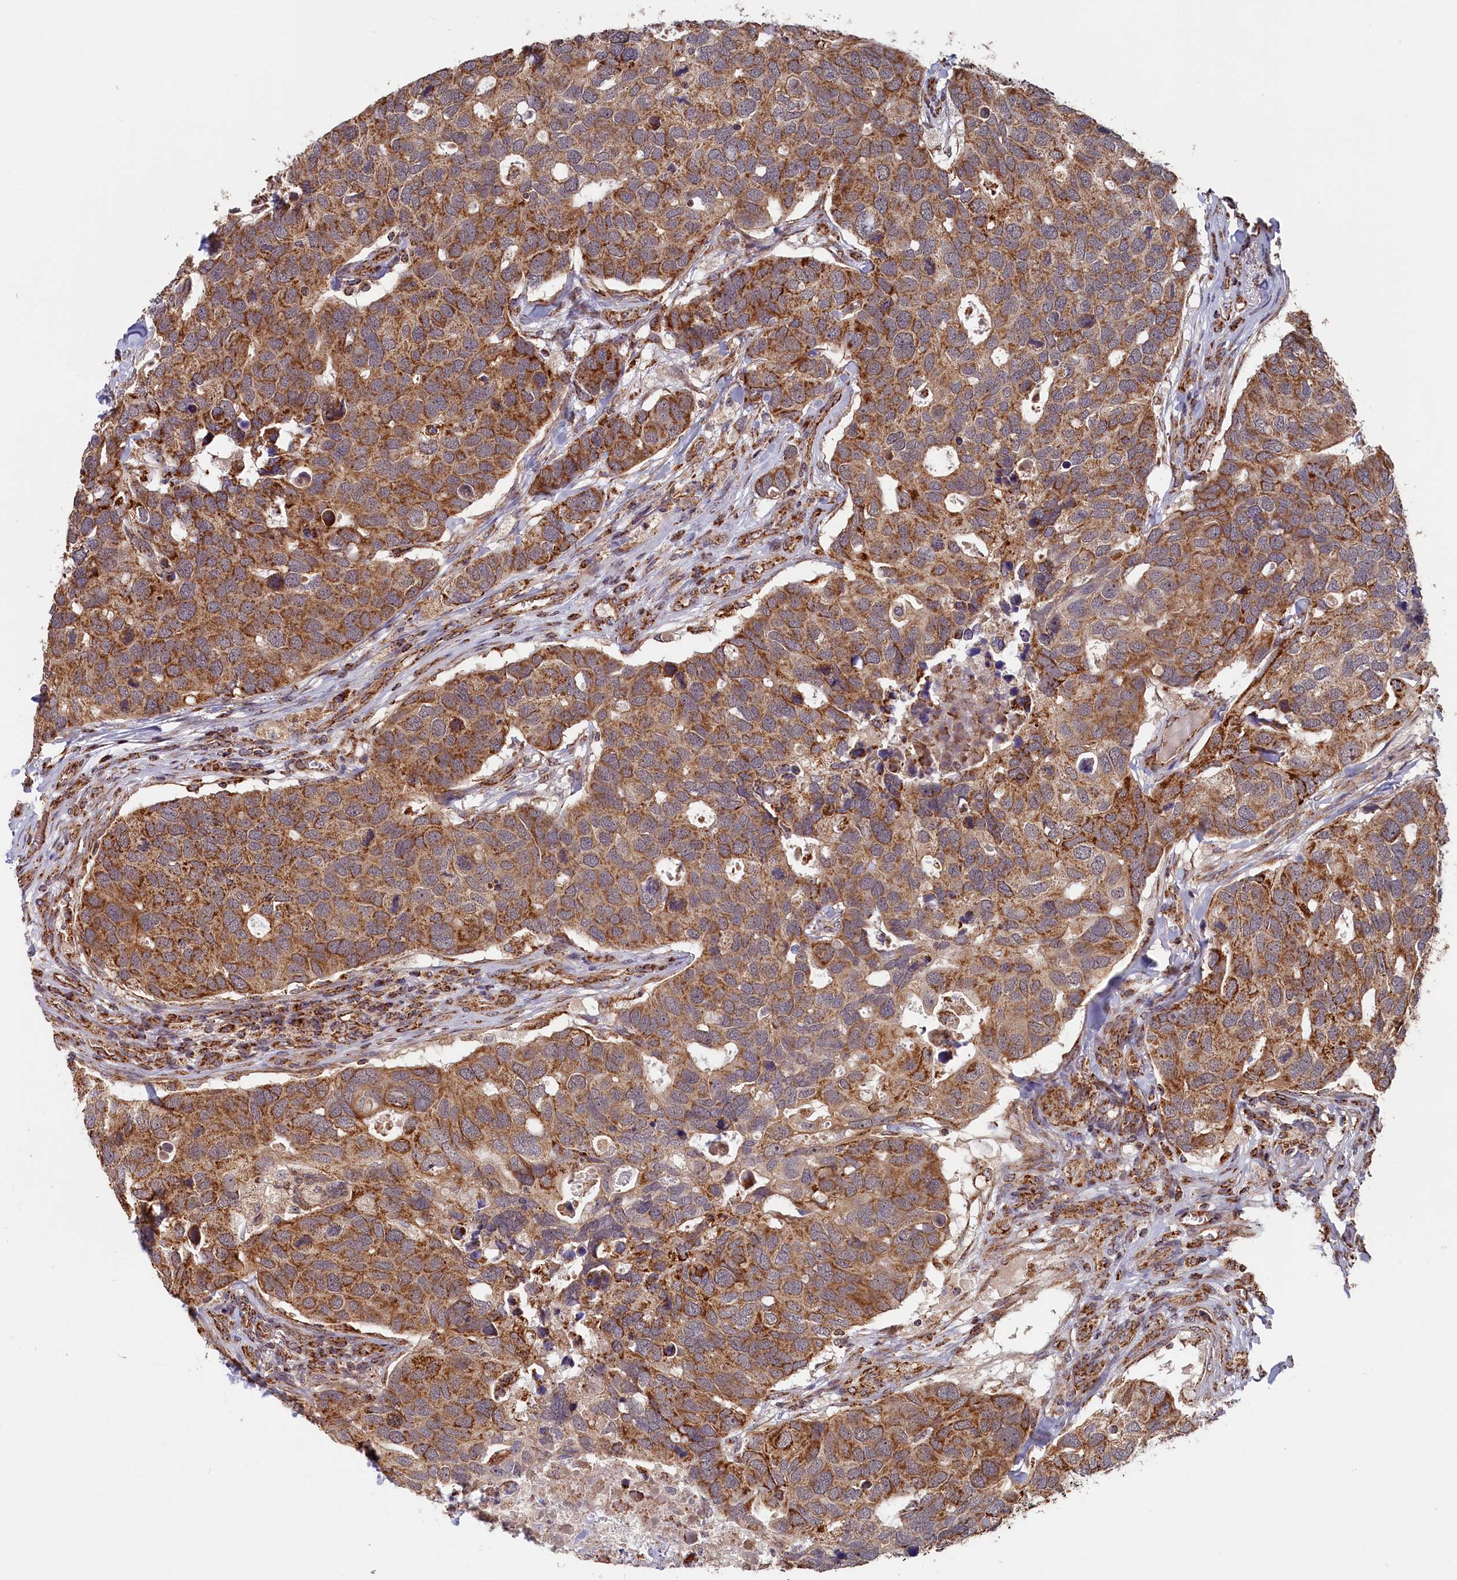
{"staining": {"intensity": "strong", "quantity": ">75%", "location": "cytoplasmic/membranous"}, "tissue": "breast cancer", "cell_type": "Tumor cells", "image_type": "cancer", "snomed": [{"axis": "morphology", "description": "Duct carcinoma"}, {"axis": "topography", "description": "Breast"}], "caption": "This histopathology image reveals IHC staining of invasive ductal carcinoma (breast), with high strong cytoplasmic/membranous staining in about >75% of tumor cells.", "gene": "MACROD1", "patient": {"sex": "female", "age": 83}}